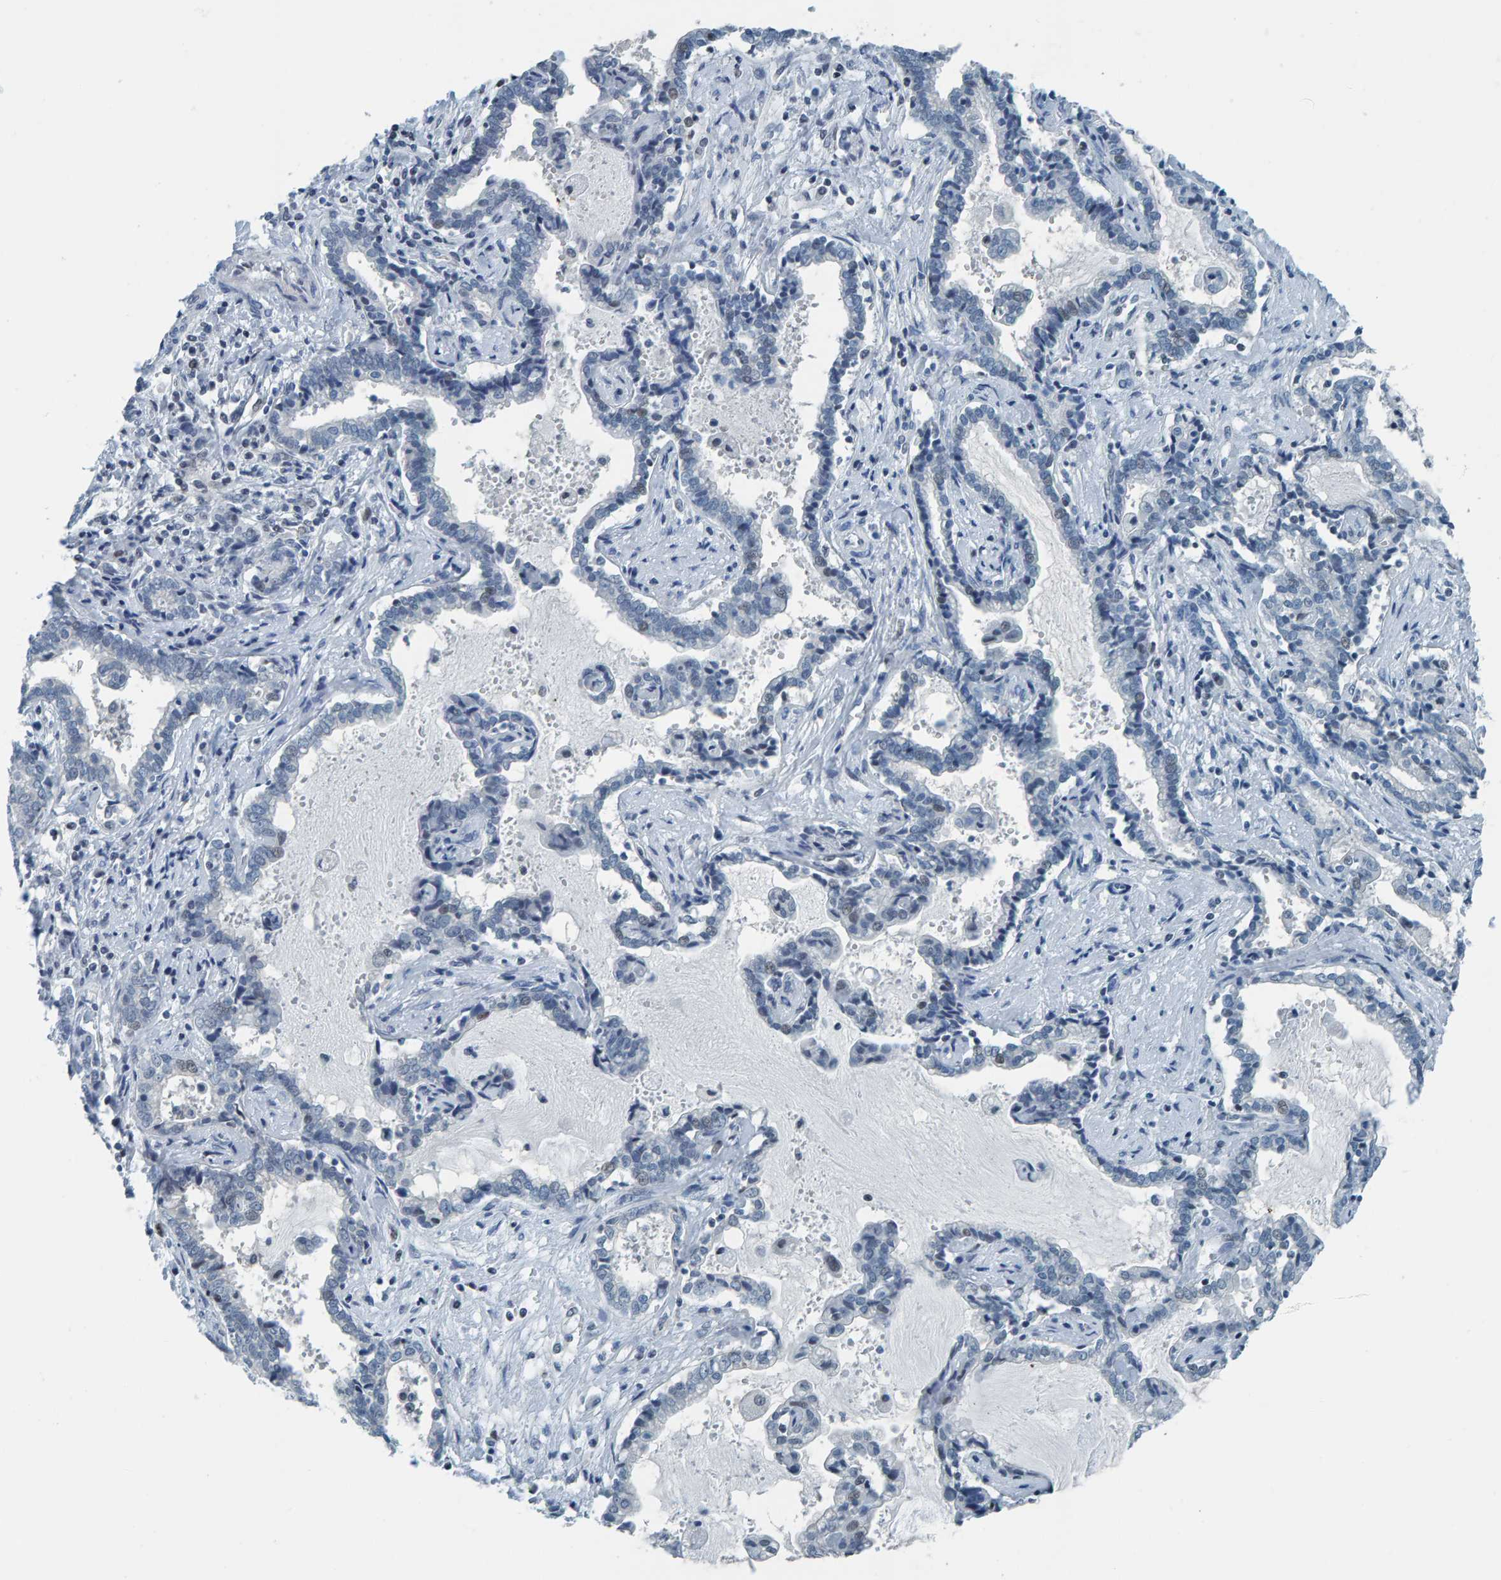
{"staining": {"intensity": "negative", "quantity": "none", "location": "none"}, "tissue": "liver cancer", "cell_type": "Tumor cells", "image_type": "cancer", "snomed": [{"axis": "morphology", "description": "Cholangiocarcinoma"}, {"axis": "topography", "description": "Liver"}], "caption": "Tumor cells show no significant expression in cholangiocarcinoma (liver). Nuclei are stained in blue.", "gene": "CNP", "patient": {"sex": "male", "age": 57}}